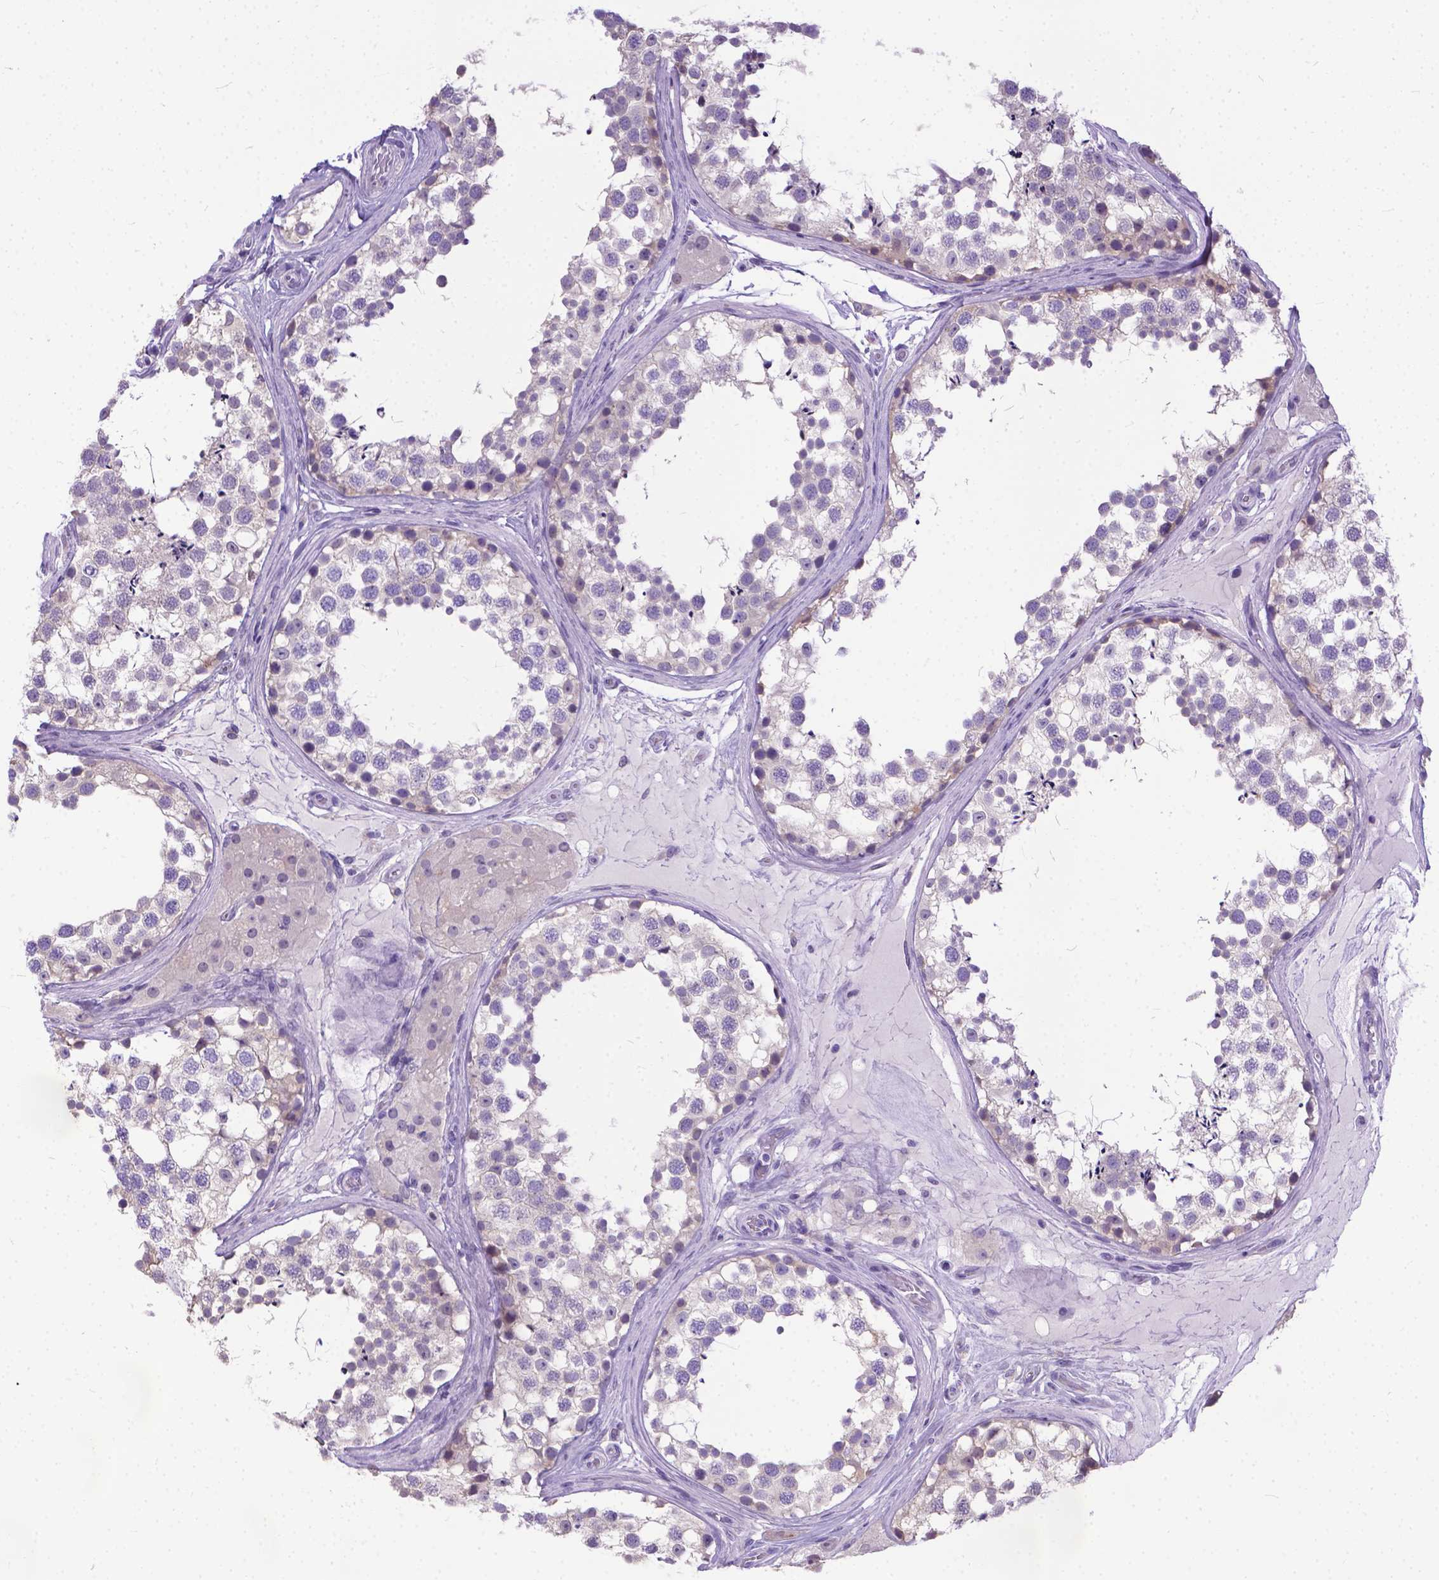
{"staining": {"intensity": "weak", "quantity": "<25%", "location": "cytoplasmic/membranous"}, "tissue": "testis", "cell_type": "Cells in seminiferous ducts", "image_type": "normal", "snomed": [{"axis": "morphology", "description": "Normal tissue, NOS"}, {"axis": "morphology", "description": "Seminoma, NOS"}, {"axis": "topography", "description": "Testis"}], "caption": "This micrograph is of normal testis stained with immunohistochemistry to label a protein in brown with the nuclei are counter-stained blue. There is no staining in cells in seminiferous ducts.", "gene": "TTLL6", "patient": {"sex": "male", "age": 65}}